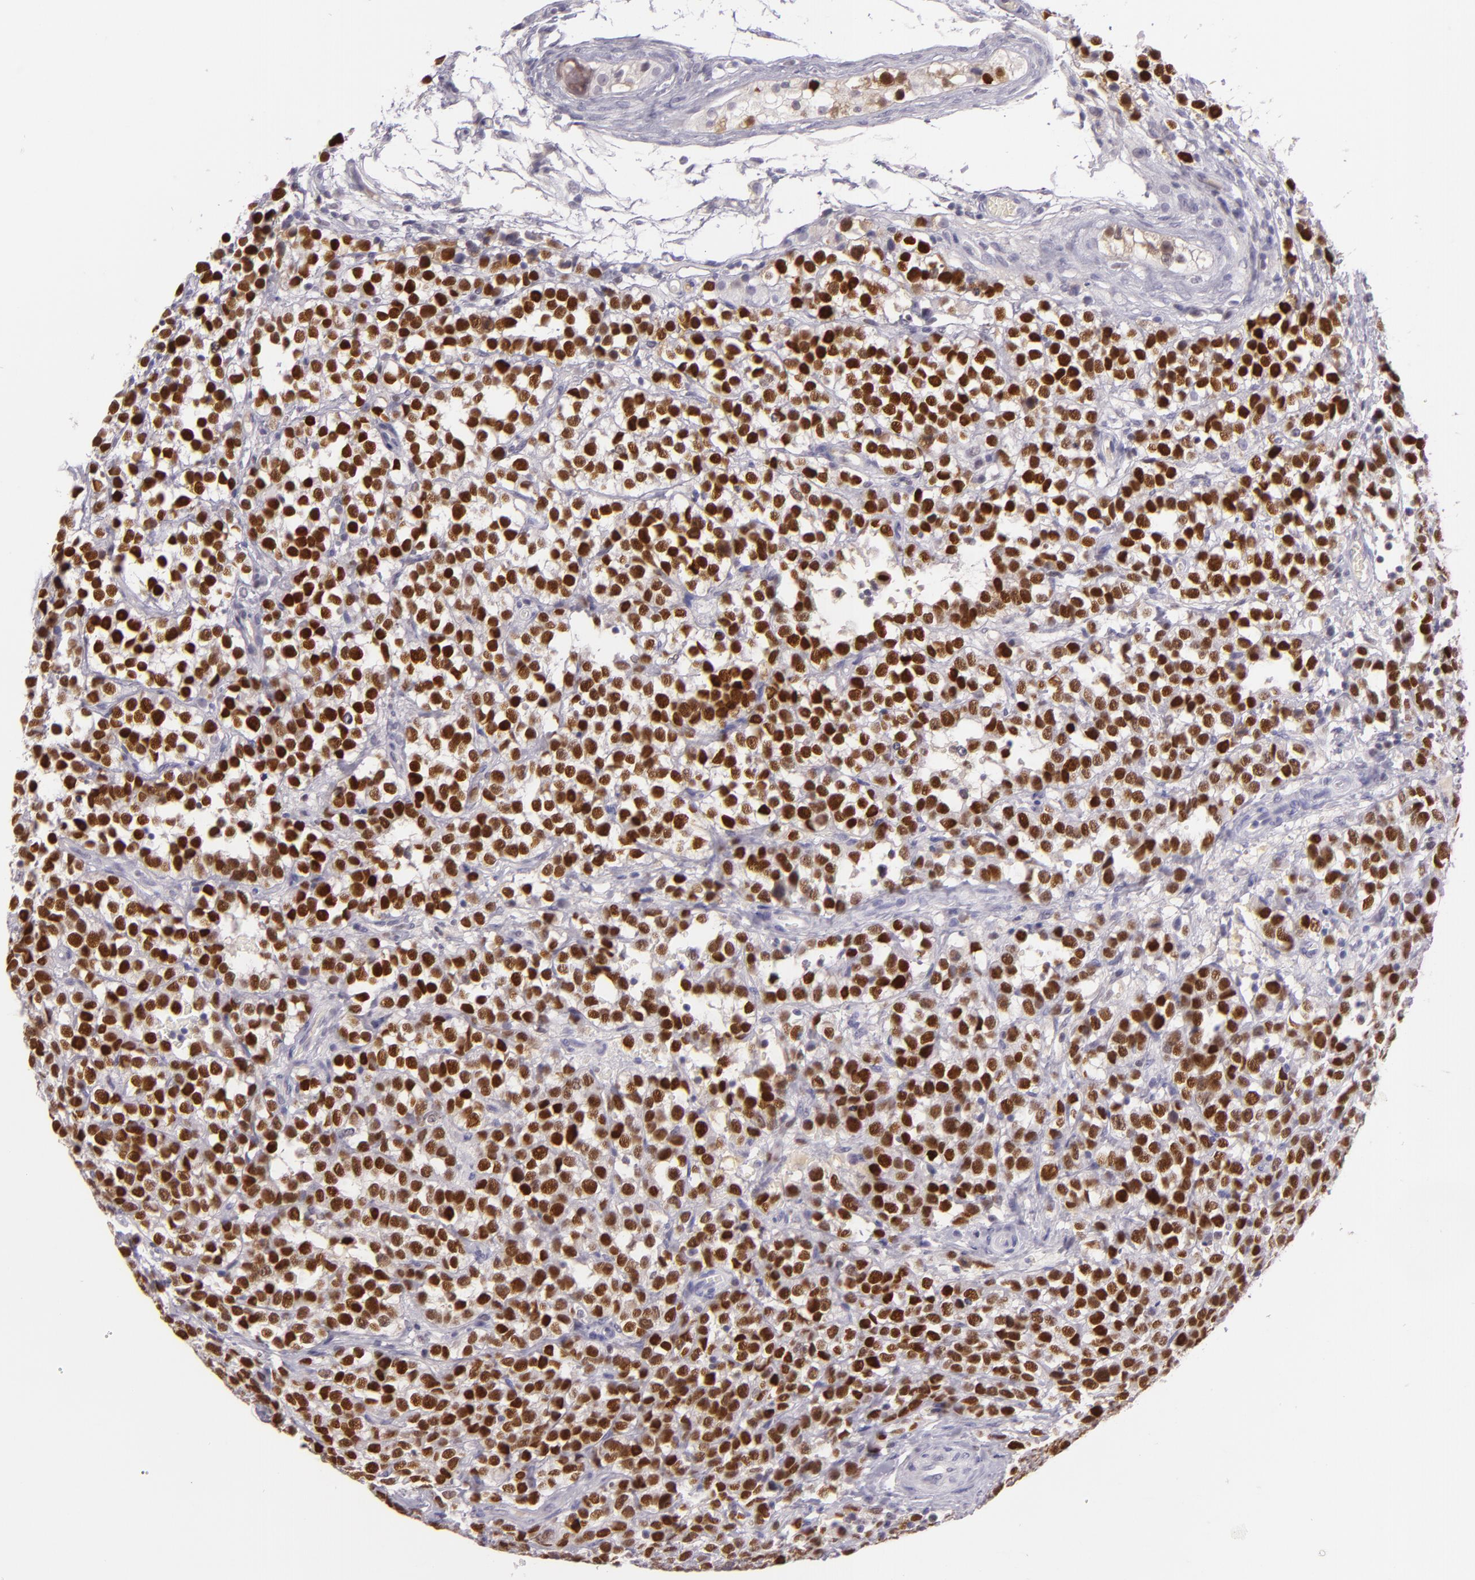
{"staining": {"intensity": "strong", "quantity": ">75%", "location": "nuclear"}, "tissue": "testis cancer", "cell_type": "Tumor cells", "image_type": "cancer", "snomed": [{"axis": "morphology", "description": "Seminoma, NOS"}, {"axis": "topography", "description": "Testis"}], "caption": "The immunohistochemical stain labels strong nuclear expression in tumor cells of testis seminoma tissue.", "gene": "CHEK2", "patient": {"sex": "male", "age": 25}}